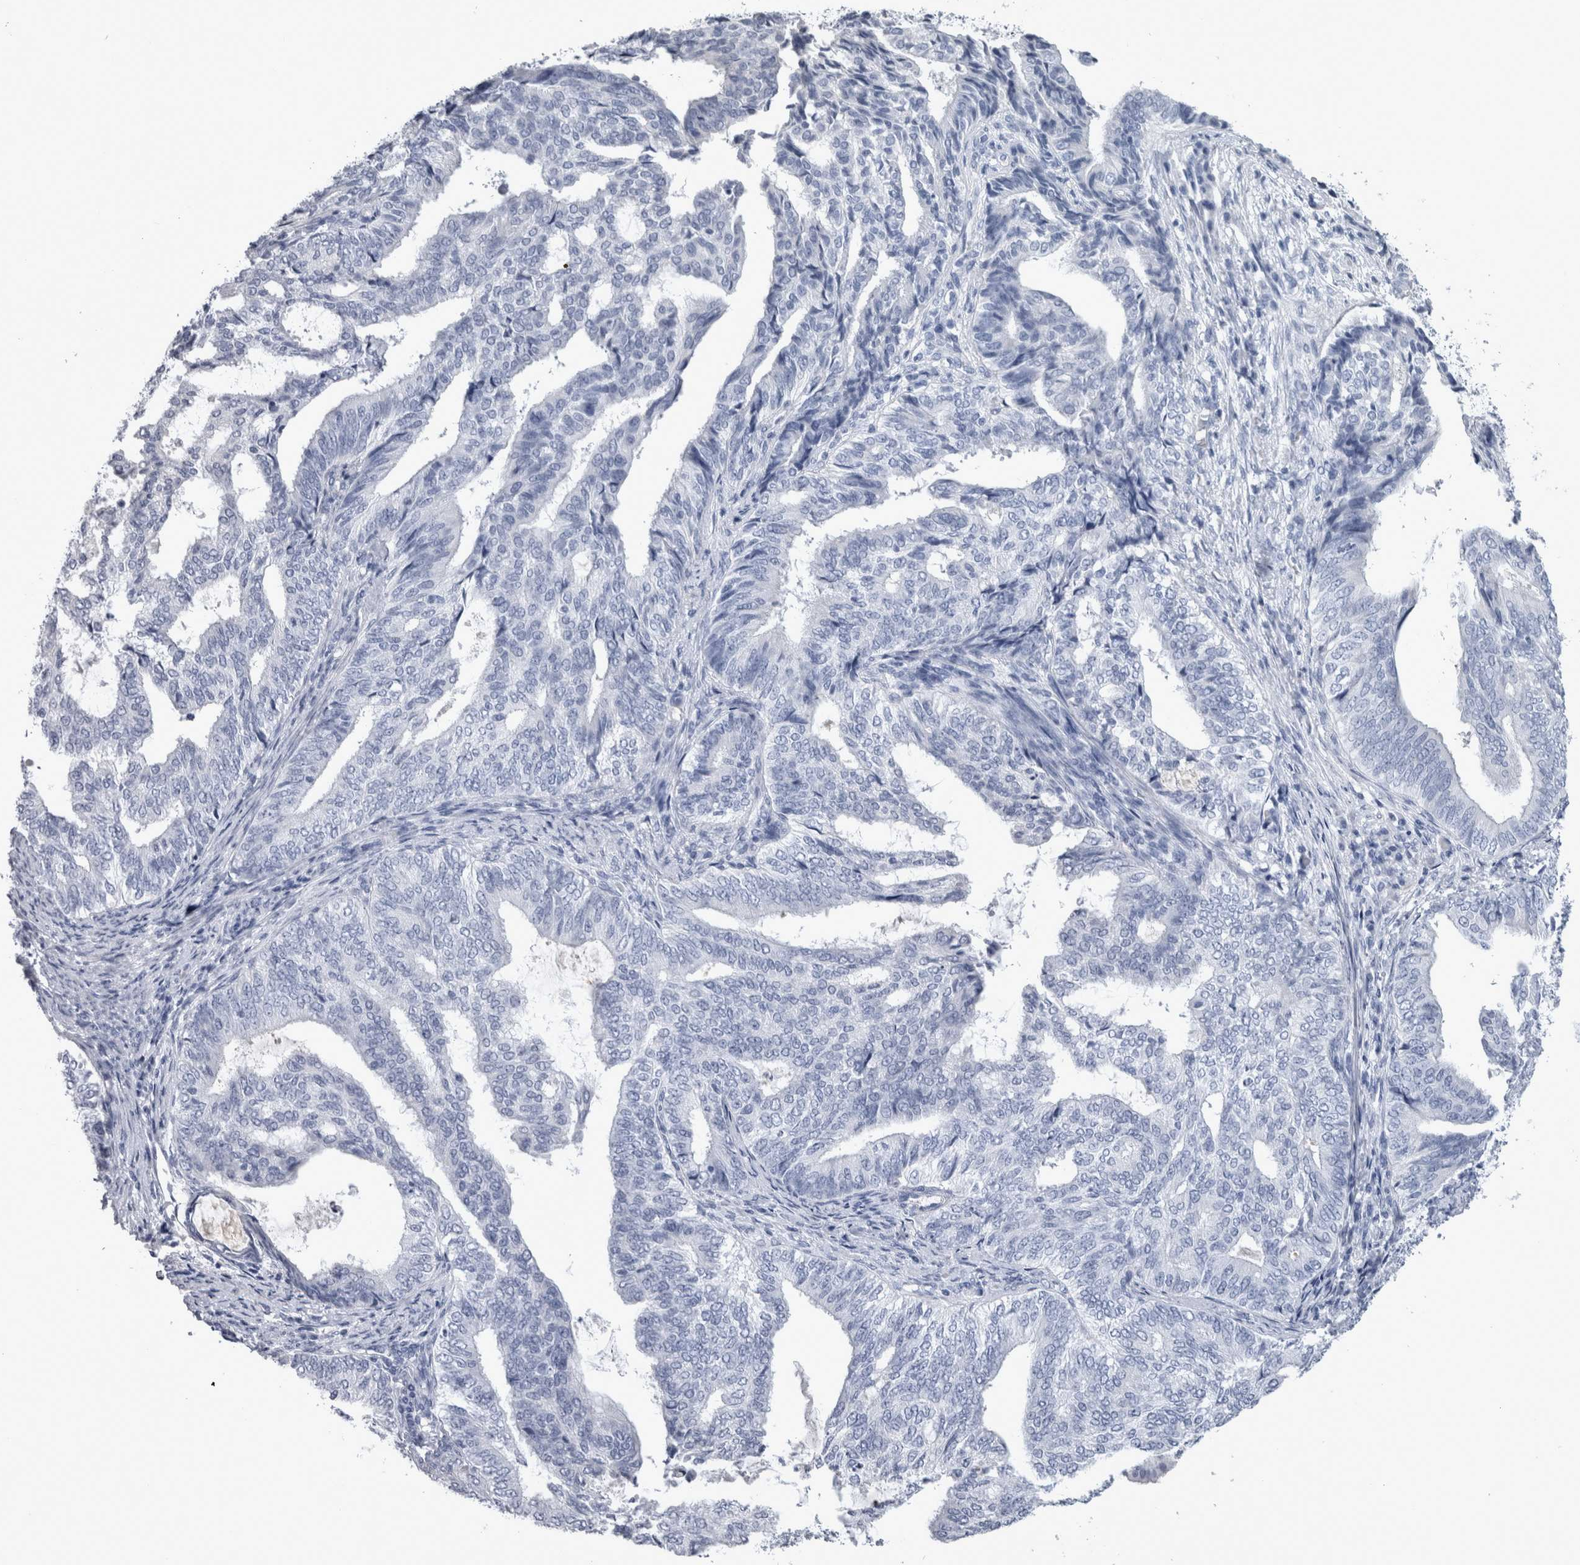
{"staining": {"intensity": "negative", "quantity": "none", "location": "none"}, "tissue": "endometrial cancer", "cell_type": "Tumor cells", "image_type": "cancer", "snomed": [{"axis": "morphology", "description": "Adenocarcinoma, NOS"}, {"axis": "topography", "description": "Endometrium"}], "caption": "This is an IHC photomicrograph of human endometrial cancer. There is no expression in tumor cells.", "gene": "MSMB", "patient": {"sex": "female", "age": 58}}